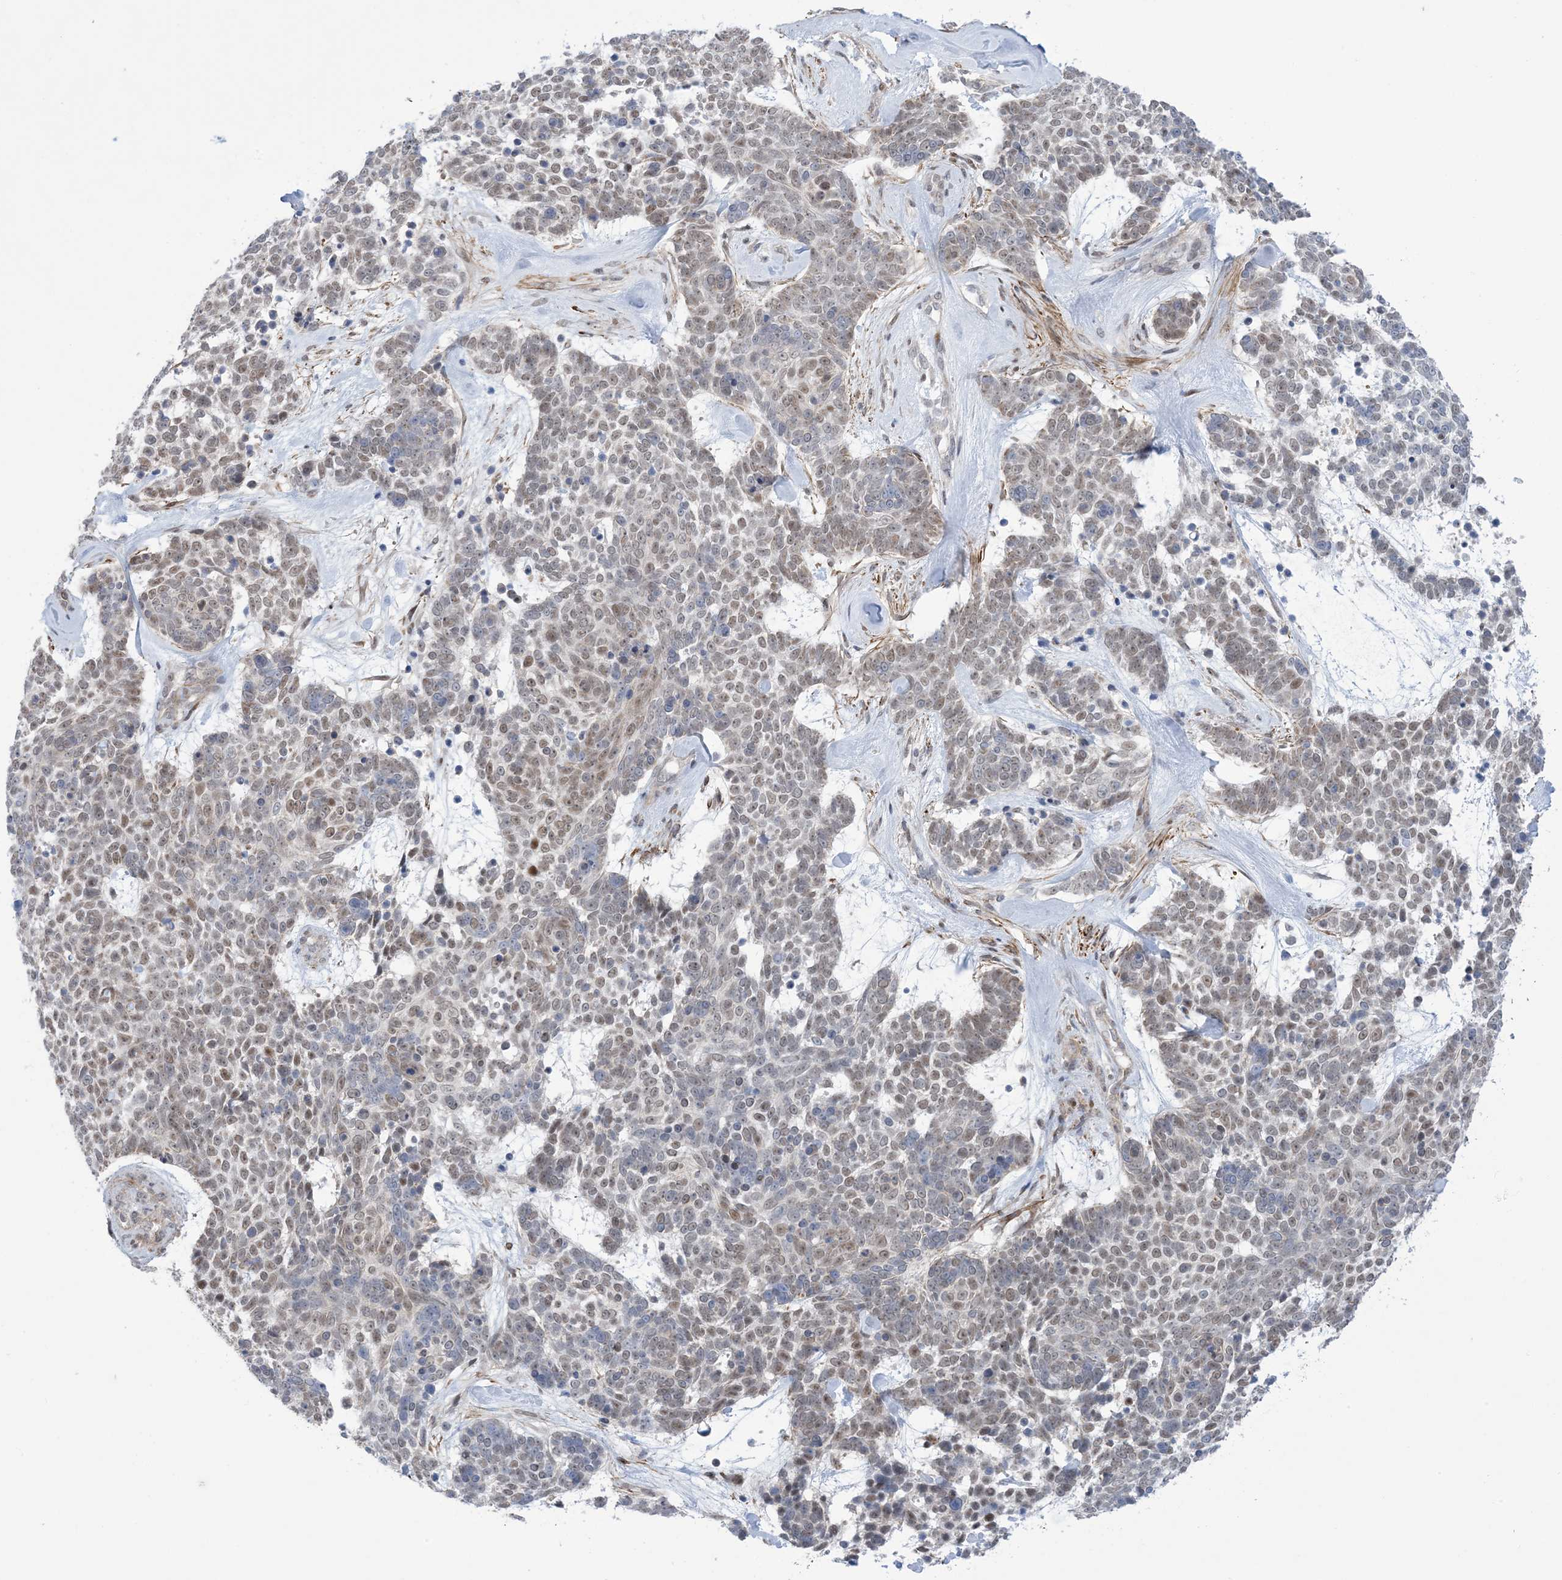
{"staining": {"intensity": "weak", "quantity": "25%-75%", "location": "nuclear"}, "tissue": "skin cancer", "cell_type": "Tumor cells", "image_type": "cancer", "snomed": [{"axis": "morphology", "description": "Basal cell carcinoma"}, {"axis": "topography", "description": "Skin"}], "caption": "Human skin cancer (basal cell carcinoma) stained for a protein (brown) exhibits weak nuclear positive positivity in about 25%-75% of tumor cells.", "gene": "ZNF8", "patient": {"sex": "female", "age": 81}}